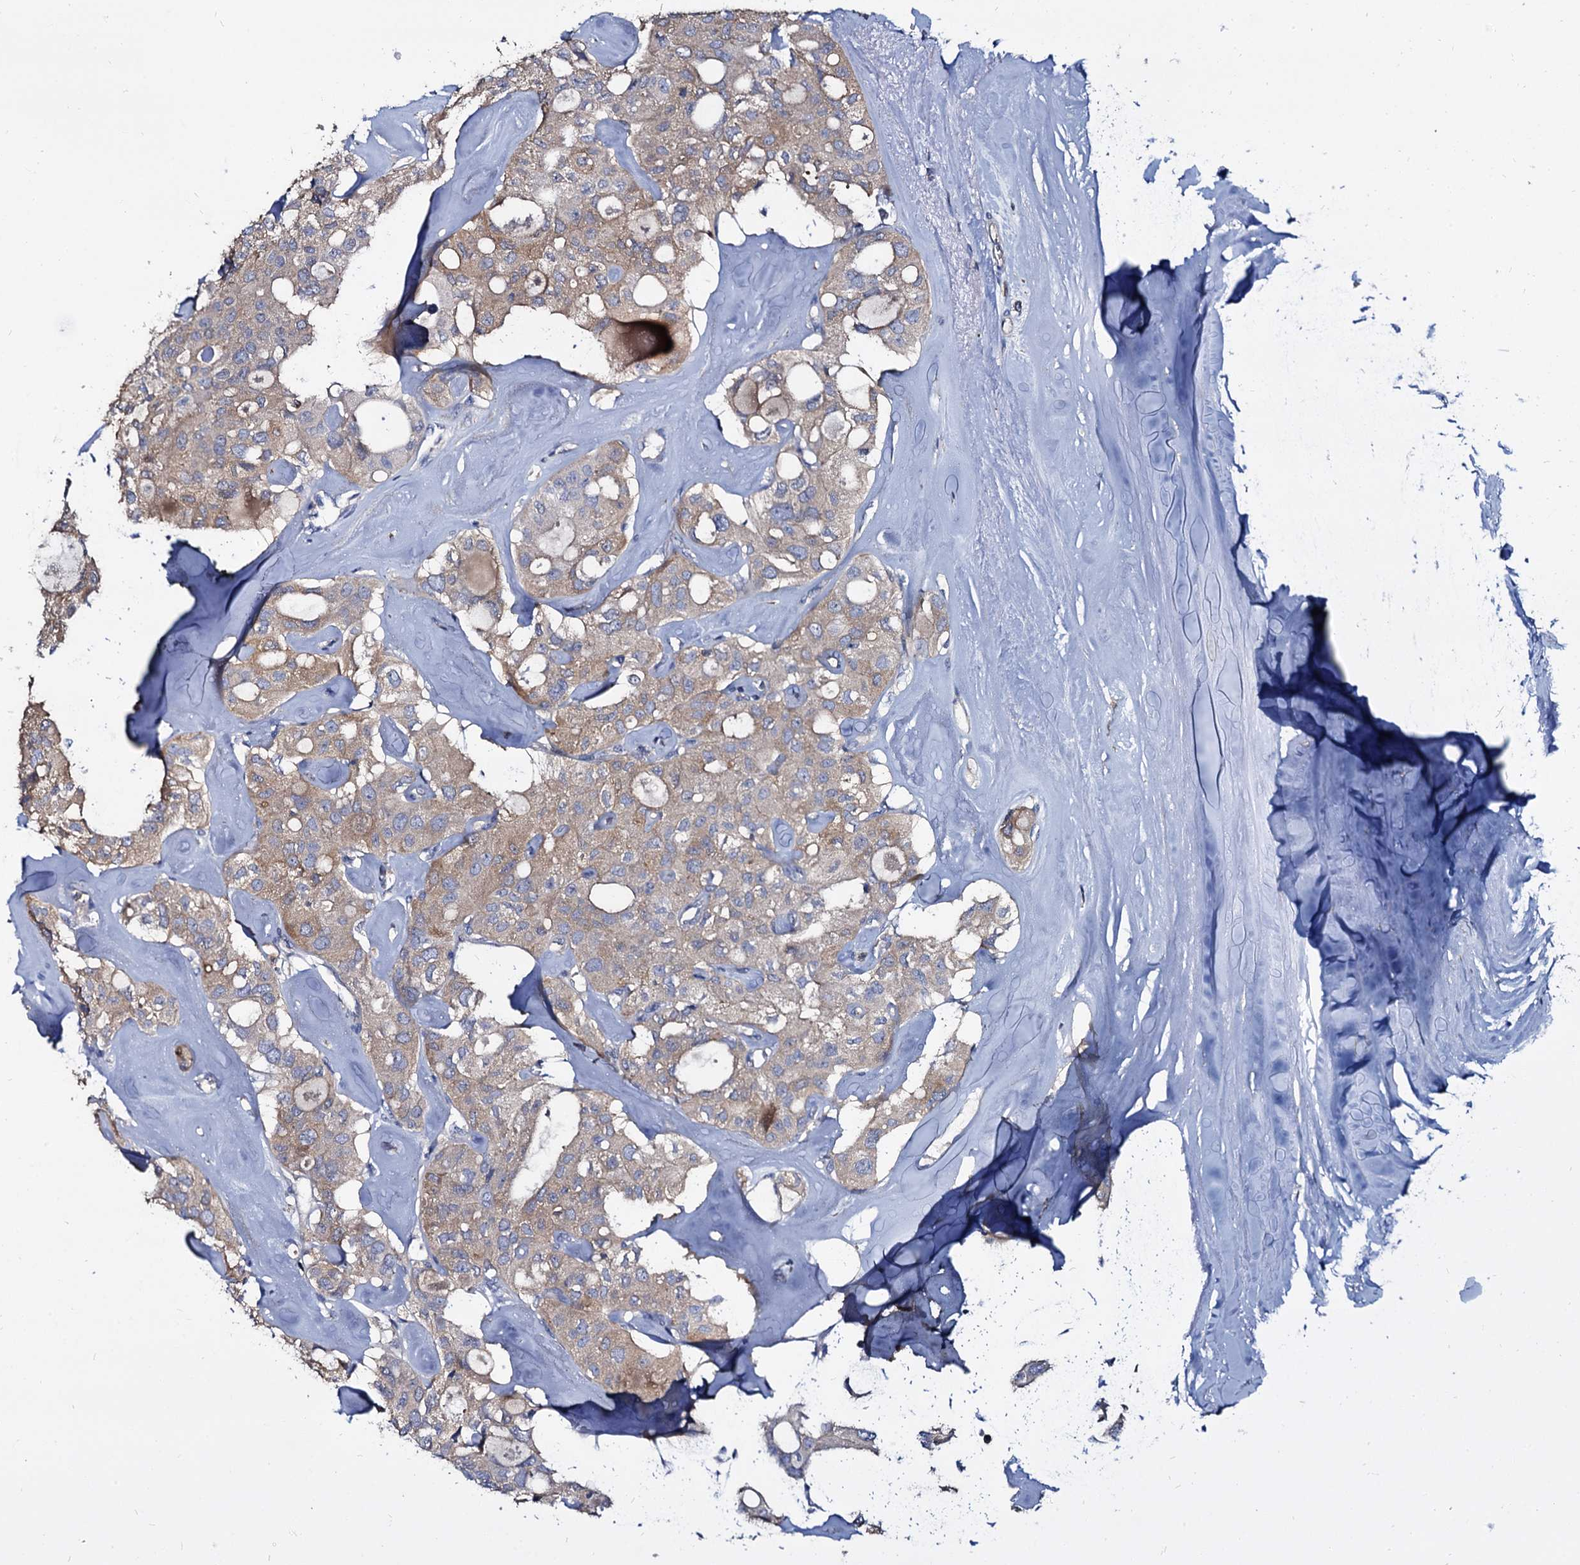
{"staining": {"intensity": "weak", "quantity": "25%-75%", "location": "cytoplasmic/membranous"}, "tissue": "thyroid cancer", "cell_type": "Tumor cells", "image_type": "cancer", "snomed": [{"axis": "morphology", "description": "Follicular adenoma carcinoma, NOS"}, {"axis": "topography", "description": "Thyroid gland"}], "caption": "Thyroid follicular adenoma carcinoma stained with a protein marker demonstrates weak staining in tumor cells.", "gene": "ANKRD13A", "patient": {"sex": "male", "age": 75}}